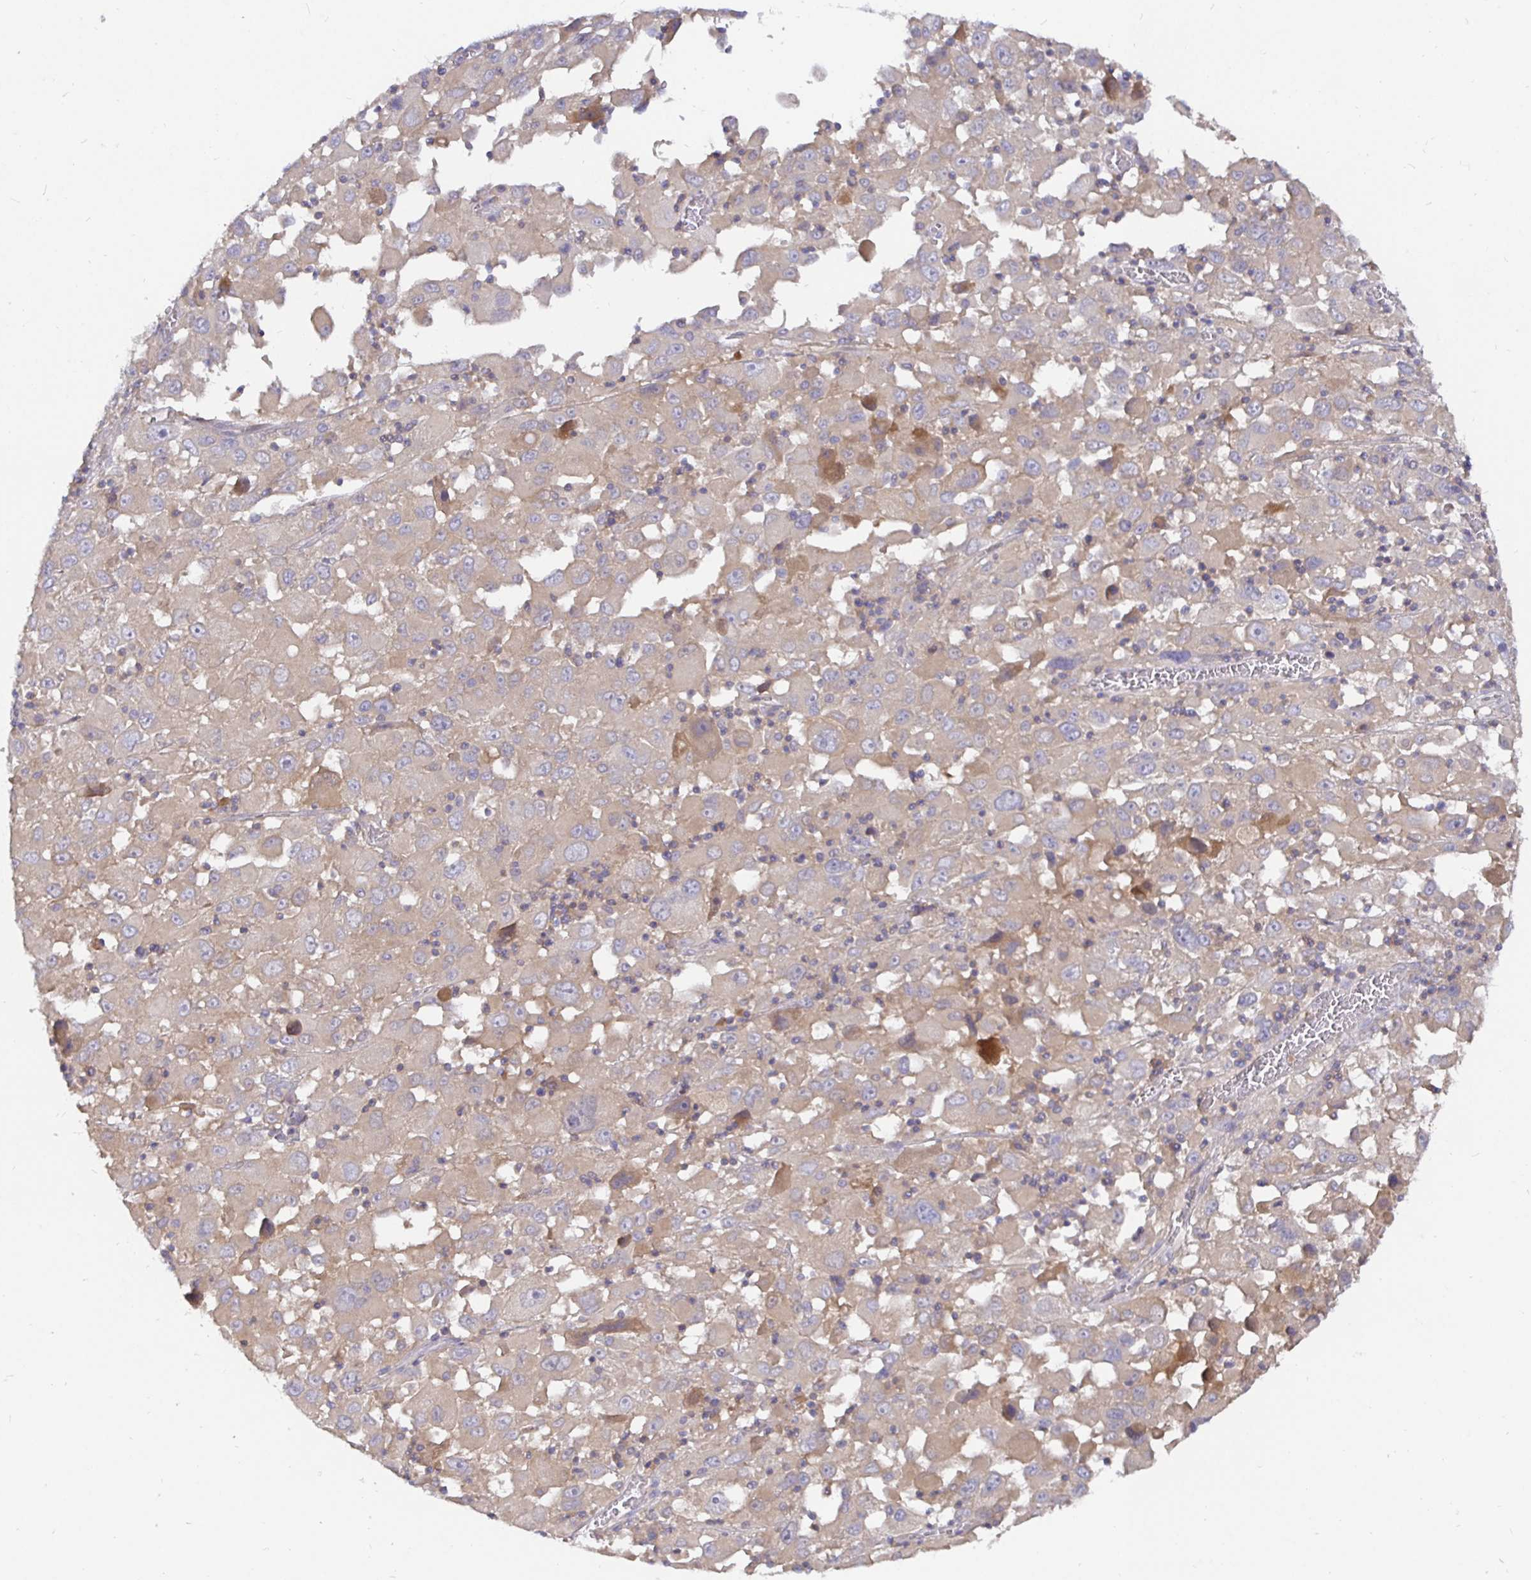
{"staining": {"intensity": "weak", "quantity": "<25%", "location": "cytoplasmic/membranous"}, "tissue": "melanoma", "cell_type": "Tumor cells", "image_type": "cancer", "snomed": [{"axis": "morphology", "description": "Malignant melanoma, Metastatic site"}, {"axis": "topography", "description": "Soft tissue"}], "caption": "Immunohistochemistry (IHC) of human melanoma shows no expression in tumor cells.", "gene": "KIF21A", "patient": {"sex": "male", "age": 50}}